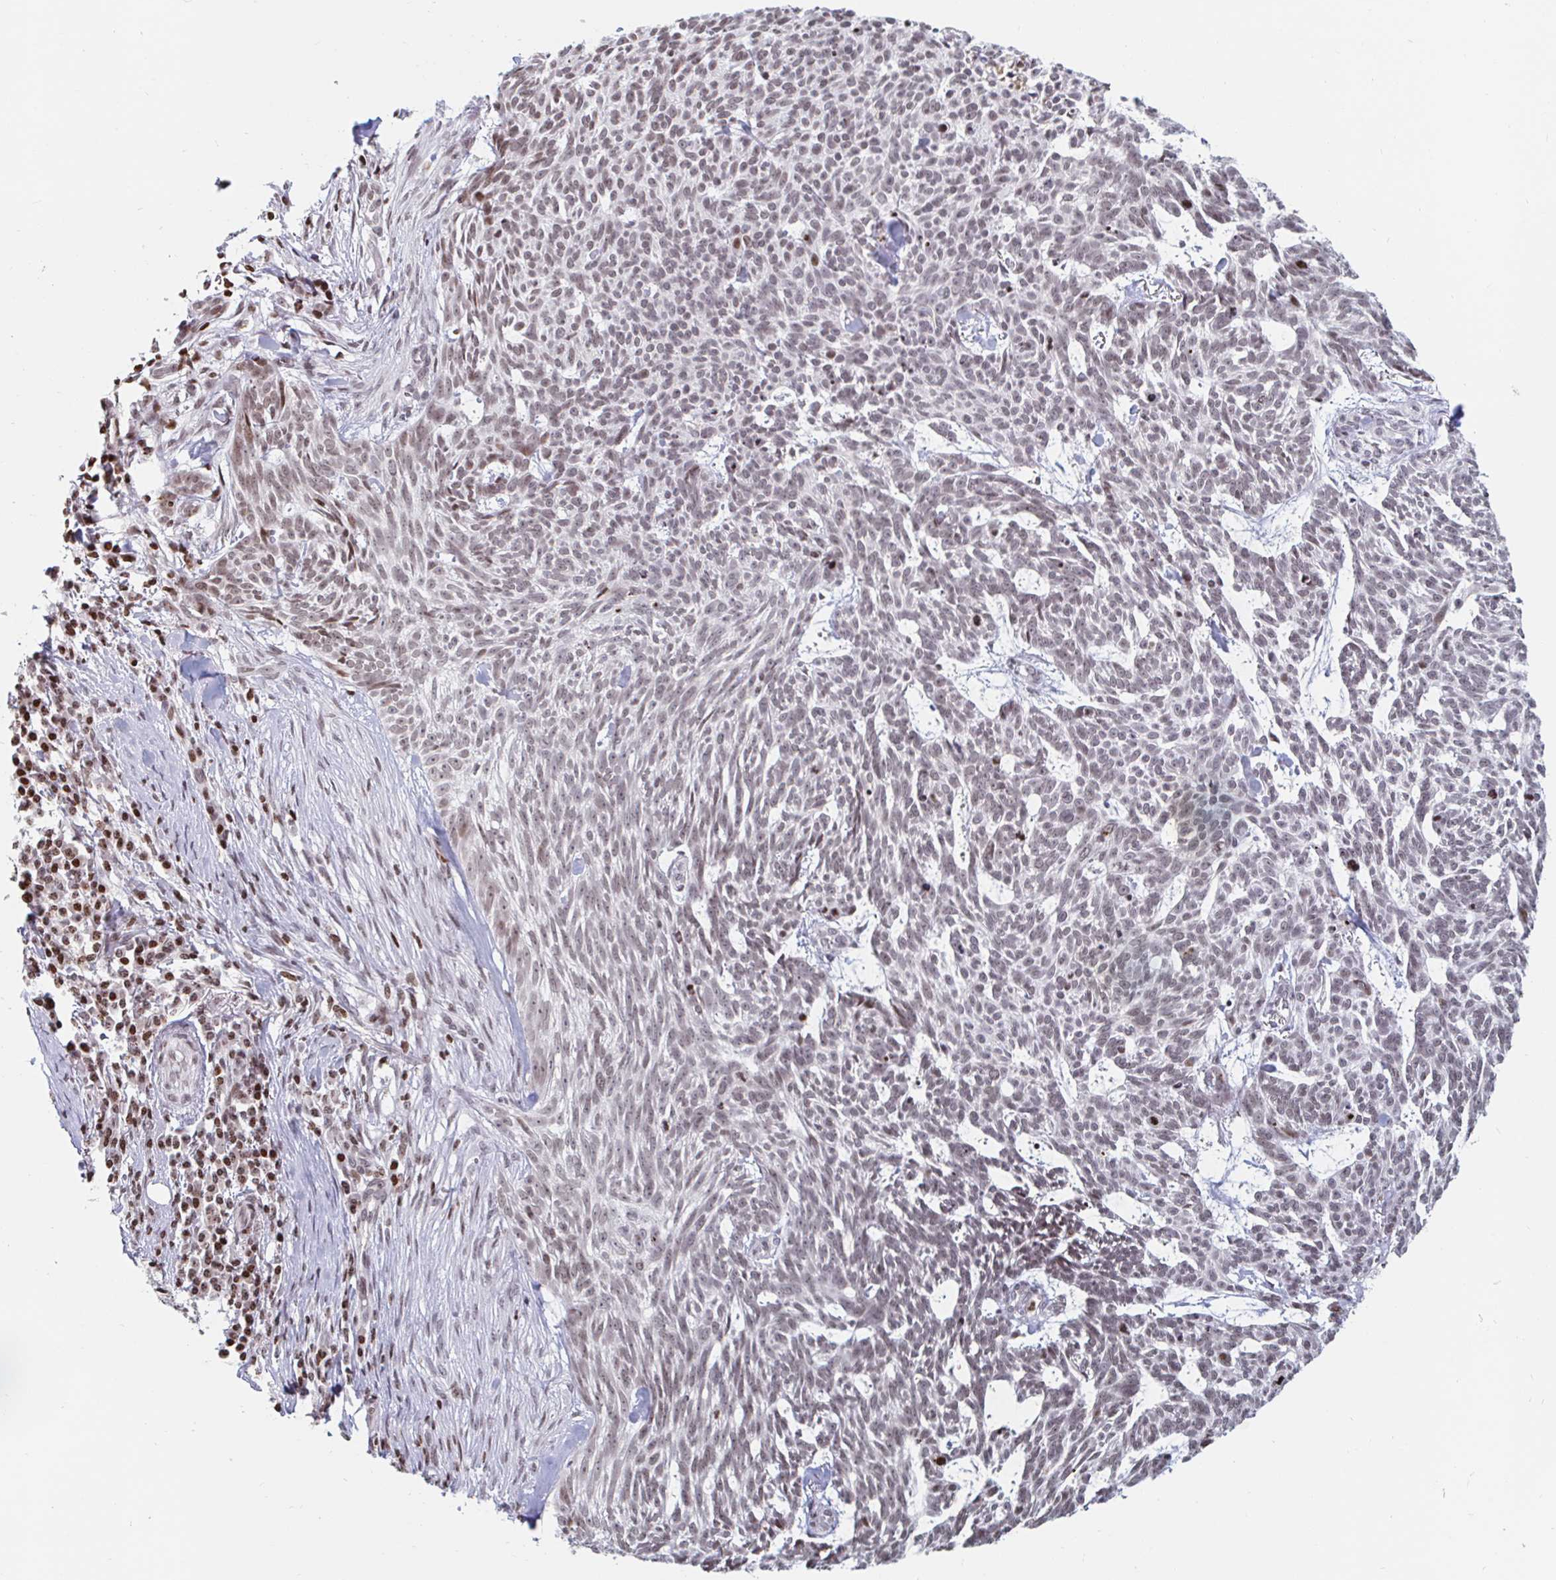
{"staining": {"intensity": "weak", "quantity": ">75%", "location": "nuclear"}, "tissue": "skin cancer", "cell_type": "Tumor cells", "image_type": "cancer", "snomed": [{"axis": "morphology", "description": "Basal cell carcinoma"}, {"axis": "topography", "description": "Skin"}], "caption": "IHC photomicrograph of skin cancer (basal cell carcinoma) stained for a protein (brown), which displays low levels of weak nuclear expression in about >75% of tumor cells.", "gene": "HOXC10", "patient": {"sex": "female", "age": 93}}